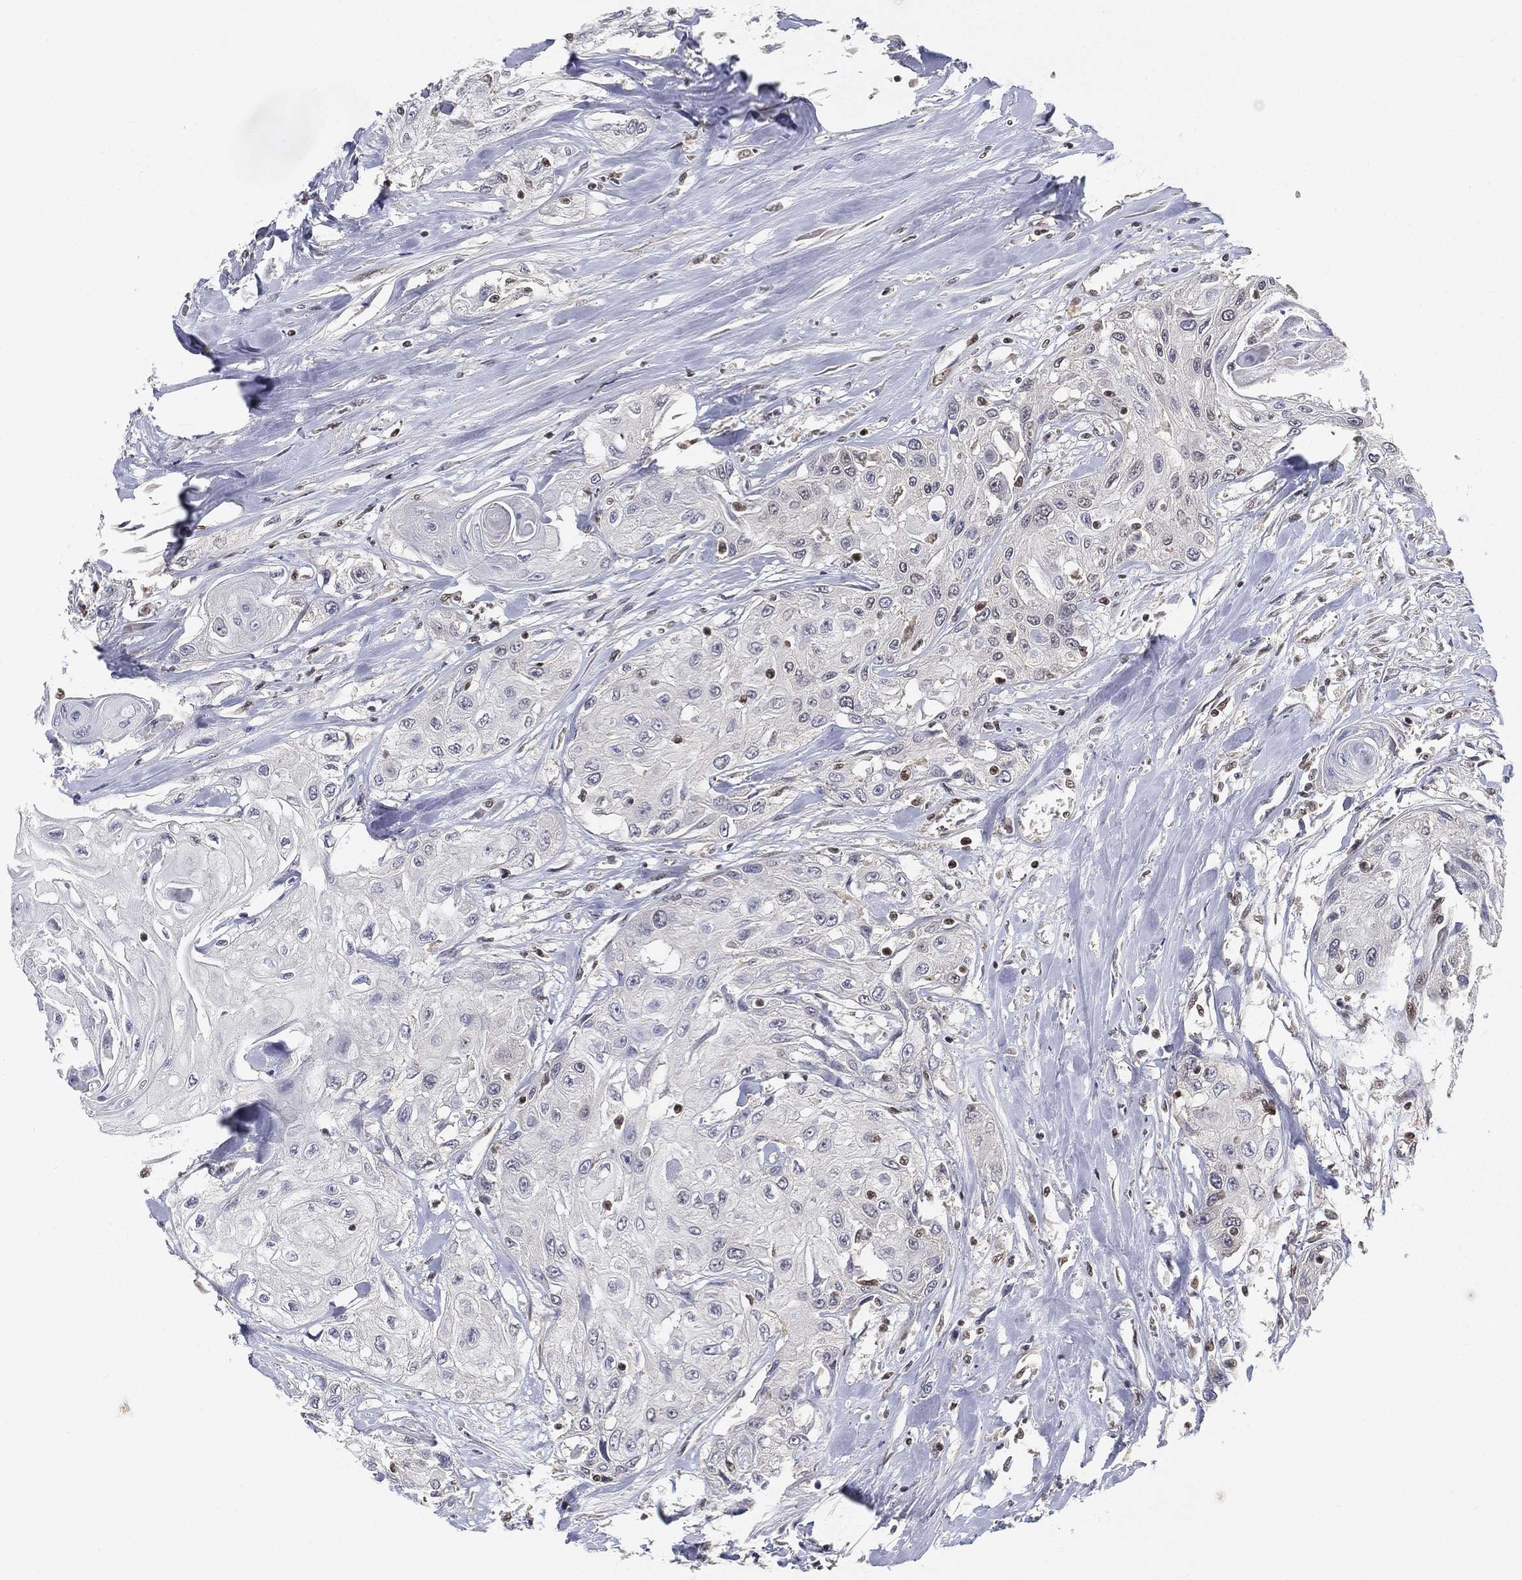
{"staining": {"intensity": "negative", "quantity": "none", "location": "none"}, "tissue": "head and neck cancer", "cell_type": "Tumor cells", "image_type": "cancer", "snomed": [{"axis": "morphology", "description": "Normal tissue, NOS"}, {"axis": "morphology", "description": "Squamous cell carcinoma, NOS"}, {"axis": "topography", "description": "Oral tissue"}, {"axis": "topography", "description": "Peripheral nerve tissue"}, {"axis": "topography", "description": "Head-Neck"}], "caption": "Immunohistochemistry (IHC) photomicrograph of neoplastic tissue: head and neck cancer (squamous cell carcinoma) stained with DAB displays no significant protein positivity in tumor cells. (Immunohistochemistry, brightfield microscopy, high magnification).", "gene": "CRTC3", "patient": {"sex": "female", "age": 59}}